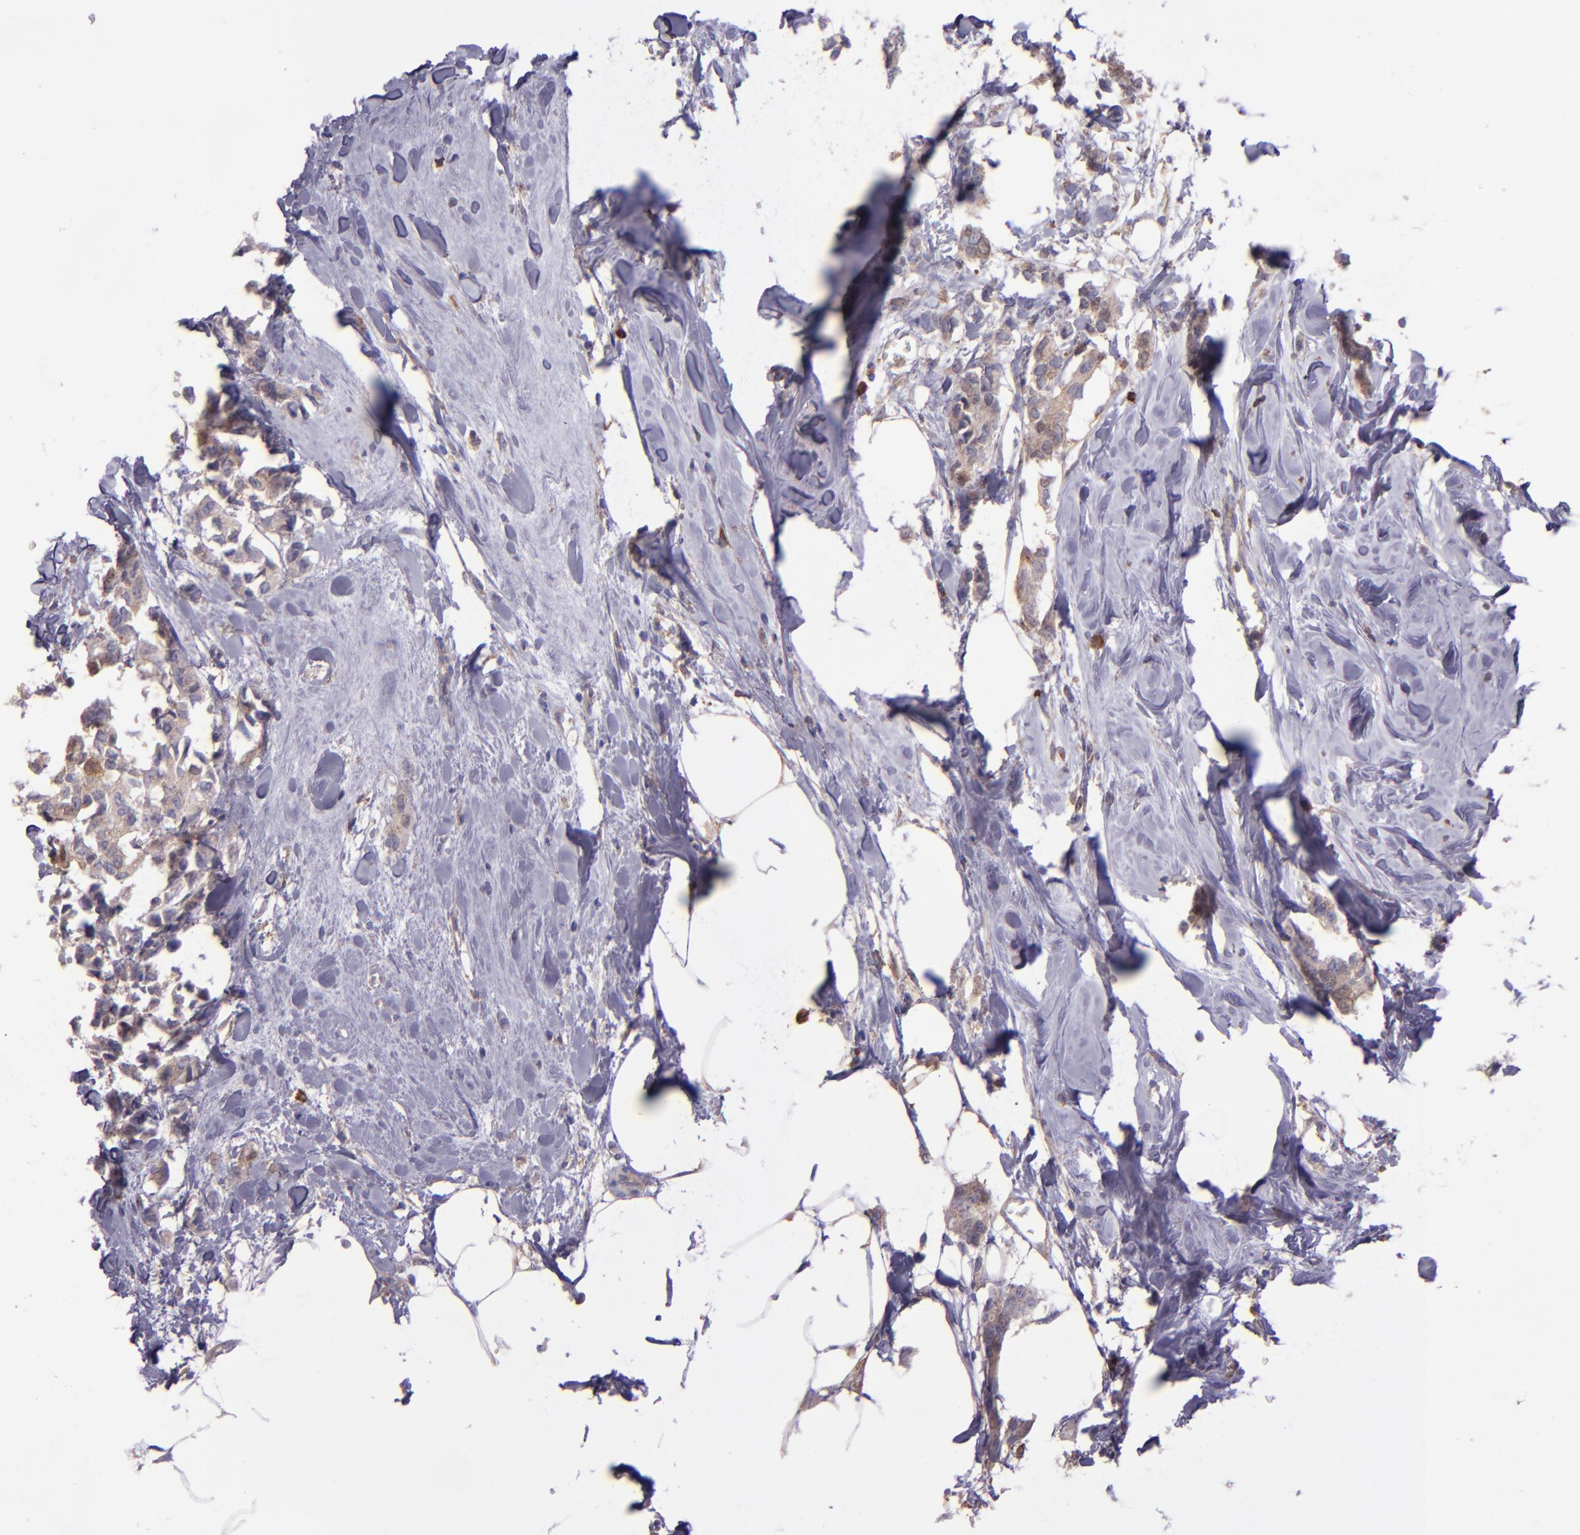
{"staining": {"intensity": "weak", "quantity": ">75%", "location": "cytoplasmic/membranous"}, "tissue": "breast cancer", "cell_type": "Tumor cells", "image_type": "cancer", "snomed": [{"axis": "morphology", "description": "Duct carcinoma"}, {"axis": "topography", "description": "Breast"}], "caption": "Human breast infiltrating ductal carcinoma stained with a brown dye demonstrates weak cytoplasmic/membranous positive positivity in about >75% of tumor cells.", "gene": "WASHC1", "patient": {"sex": "female", "age": 84}}